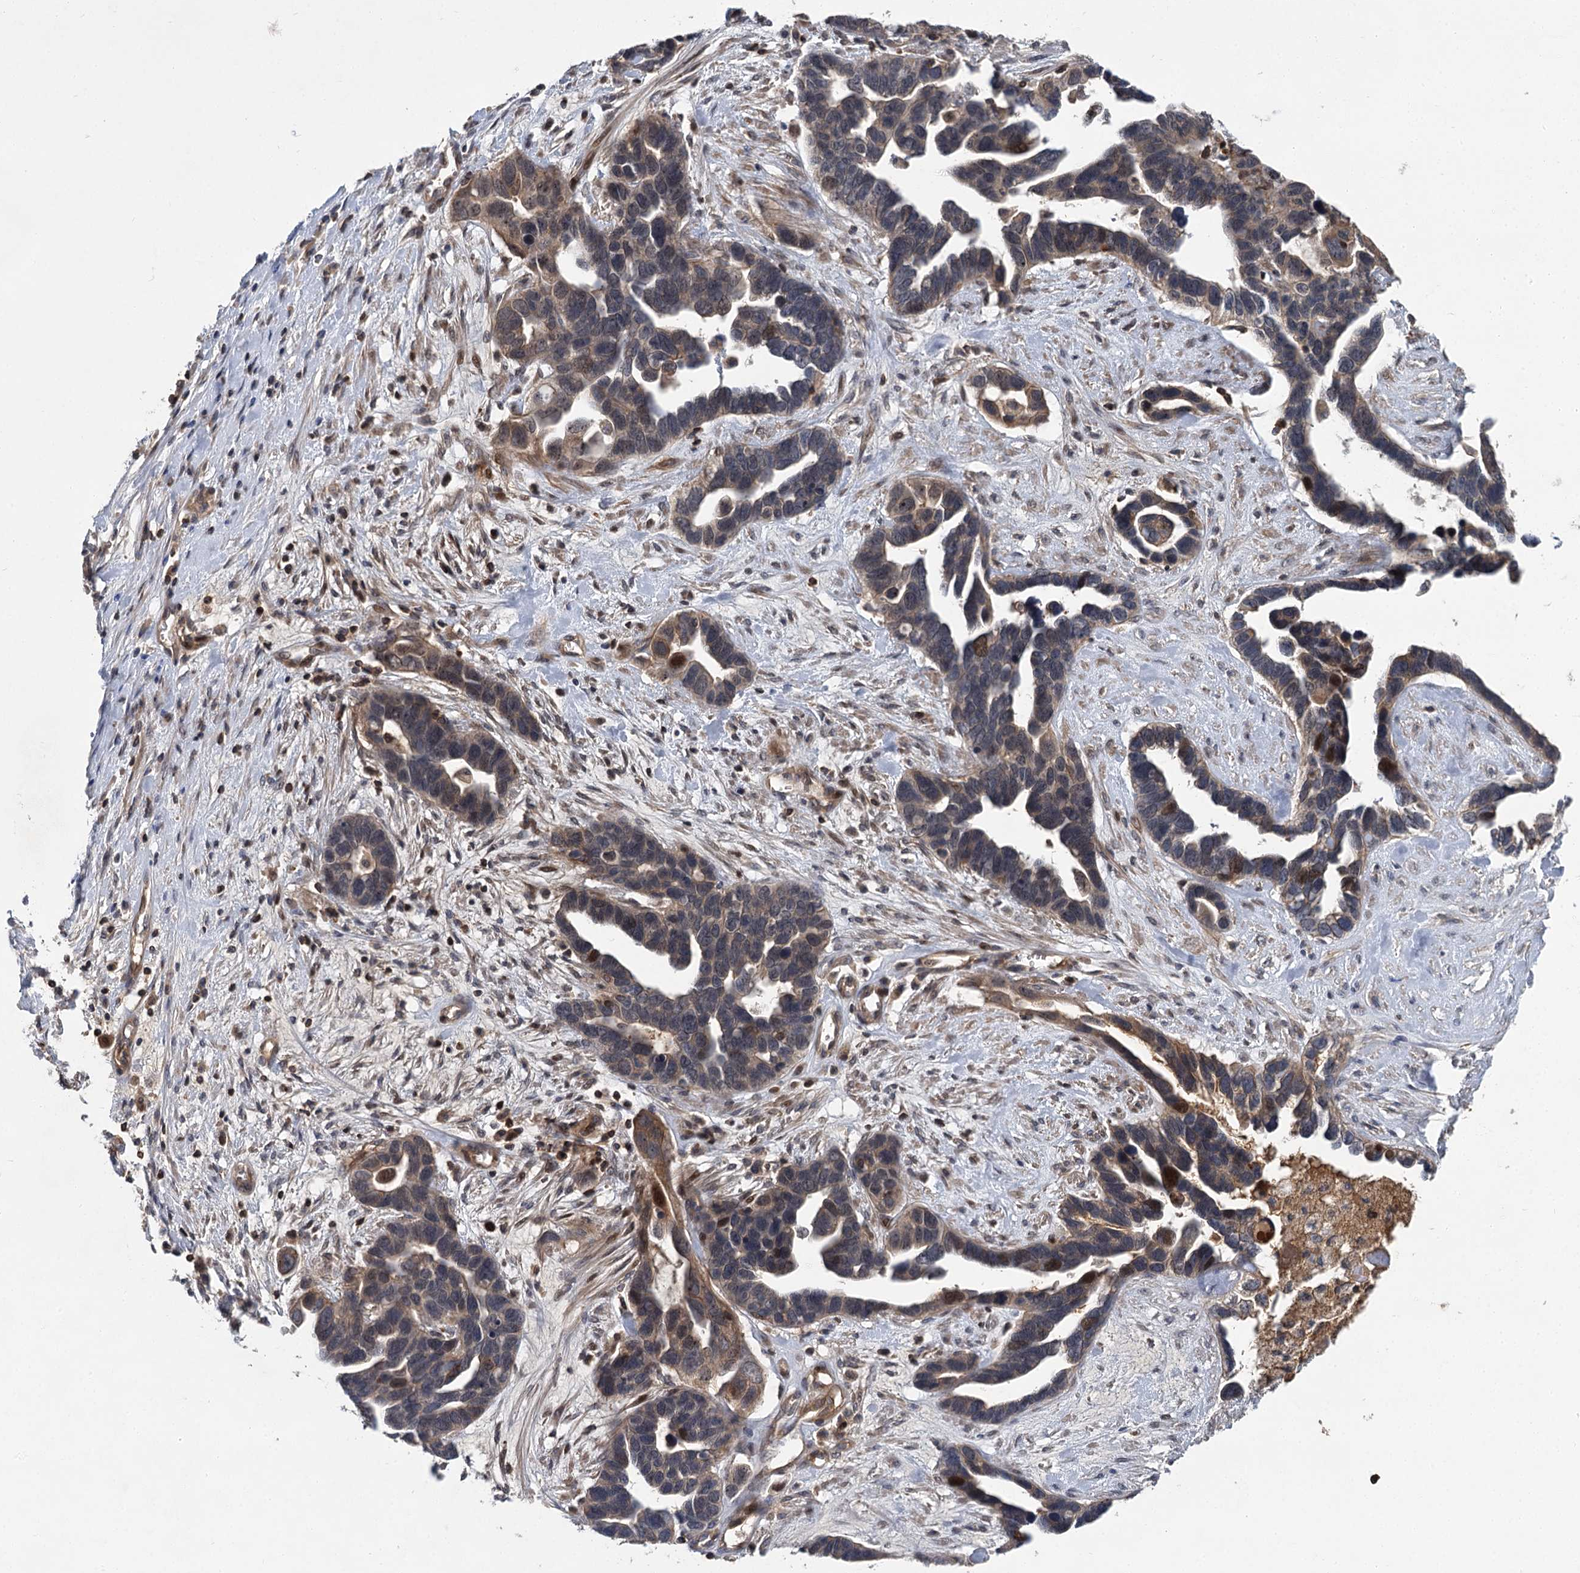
{"staining": {"intensity": "moderate", "quantity": "<25%", "location": "cytoplasmic/membranous,nuclear"}, "tissue": "ovarian cancer", "cell_type": "Tumor cells", "image_type": "cancer", "snomed": [{"axis": "morphology", "description": "Cystadenocarcinoma, serous, NOS"}, {"axis": "topography", "description": "Ovary"}], "caption": "This histopathology image reveals immunohistochemistry staining of human serous cystadenocarcinoma (ovarian), with low moderate cytoplasmic/membranous and nuclear expression in approximately <25% of tumor cells.", "gene": "ABLIM1", "patient": {"sex": "female", "age": 54}}